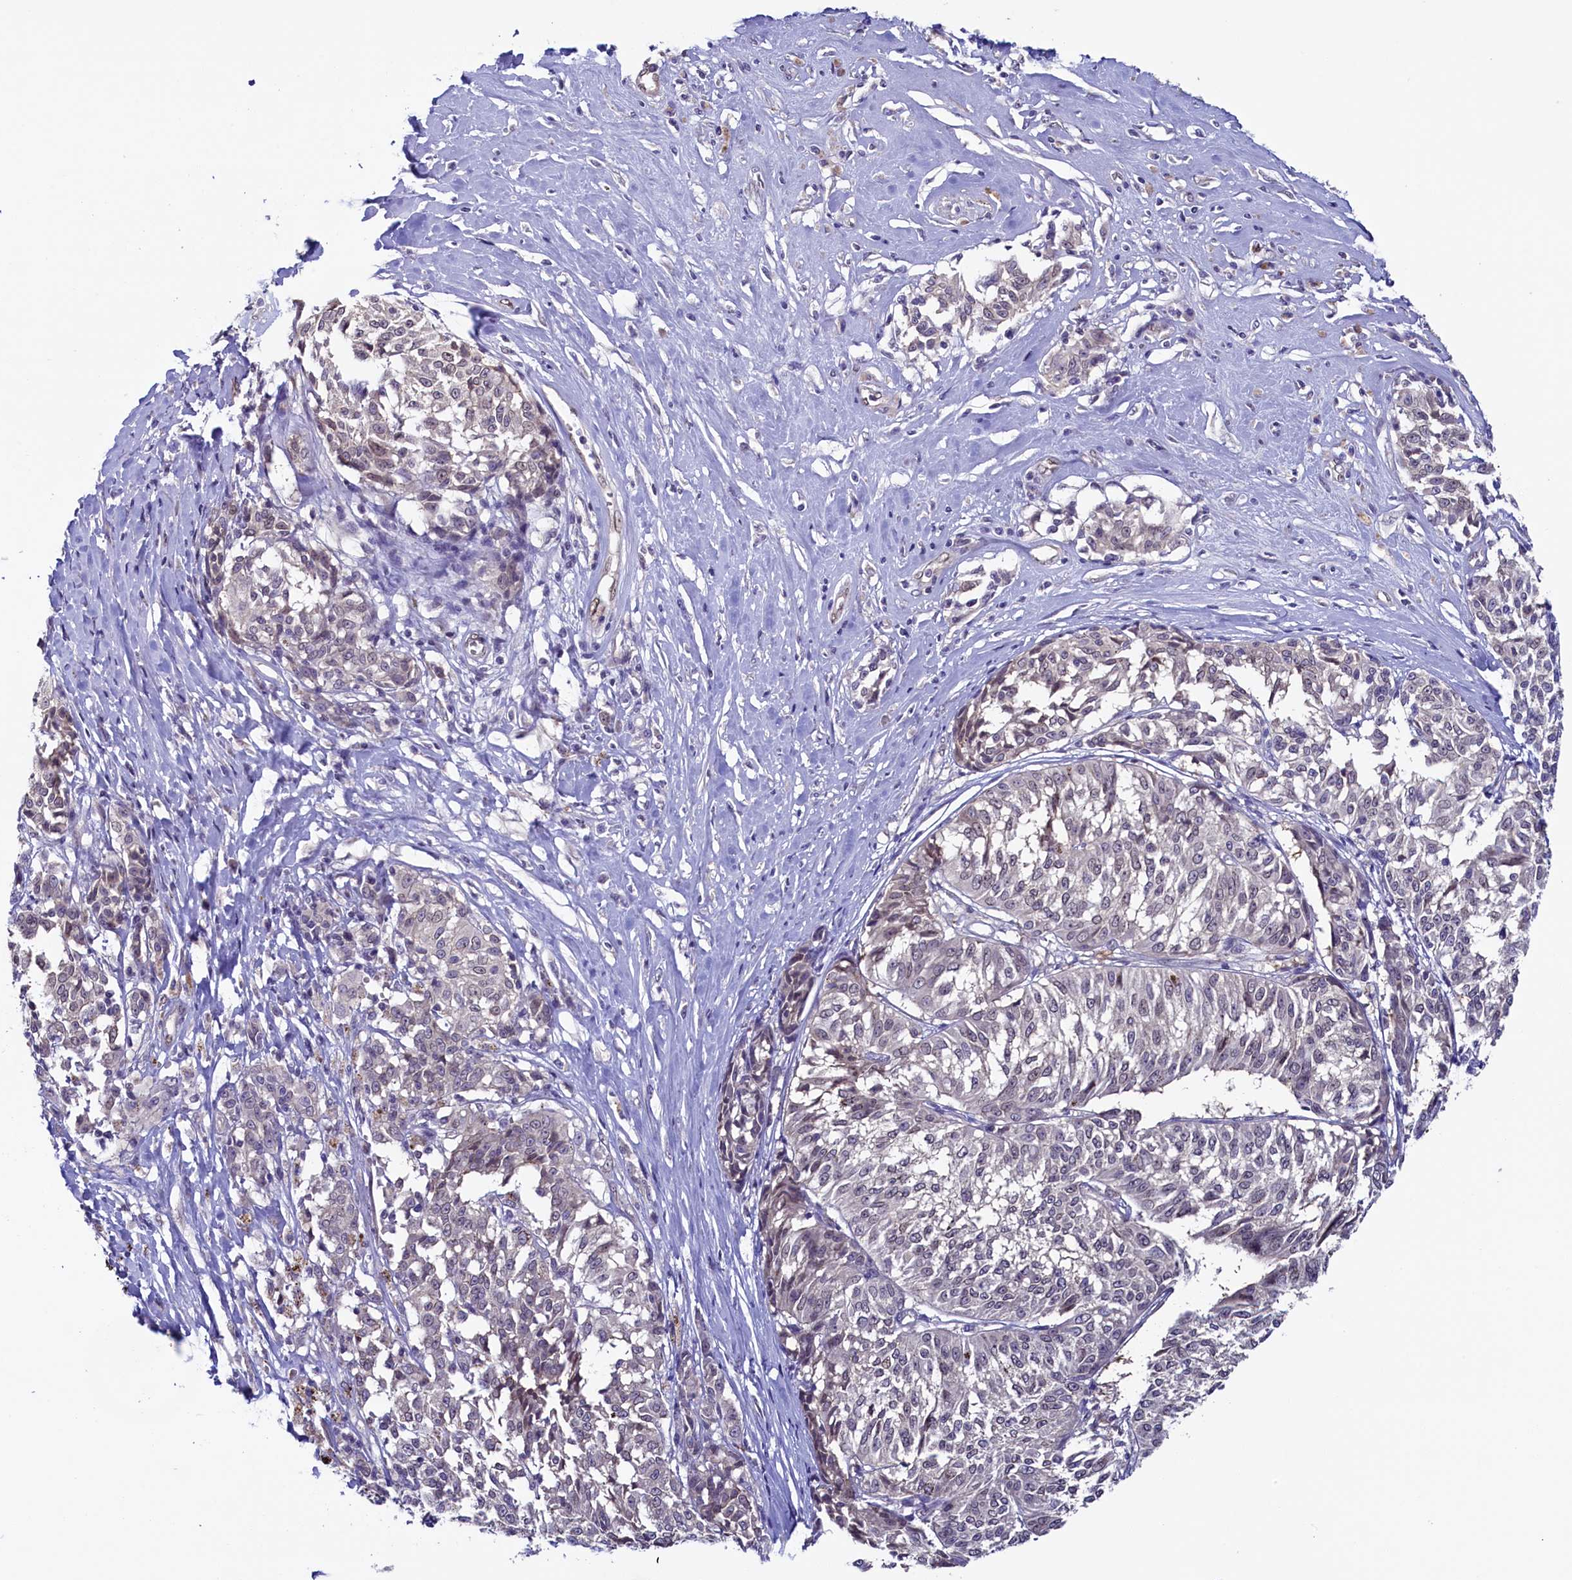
{"staining": {"intensity": "weak", "quantity": "<25%", "location": "nuclear"}, "tissue": "melanoma", "cell_type": "Tumor cells", "image_type": "cancer", "snomed": [{"axis": "morphology", "description": "Malignant melanoma, NOS"}, {"axis": "topography", "description": "Skin"}], "caption": "Tumor cells are negative for brown protein staining in malignant melanoma.", "gene": "FLYWCH2", "patient": {"sex": "female", "age": 72}}